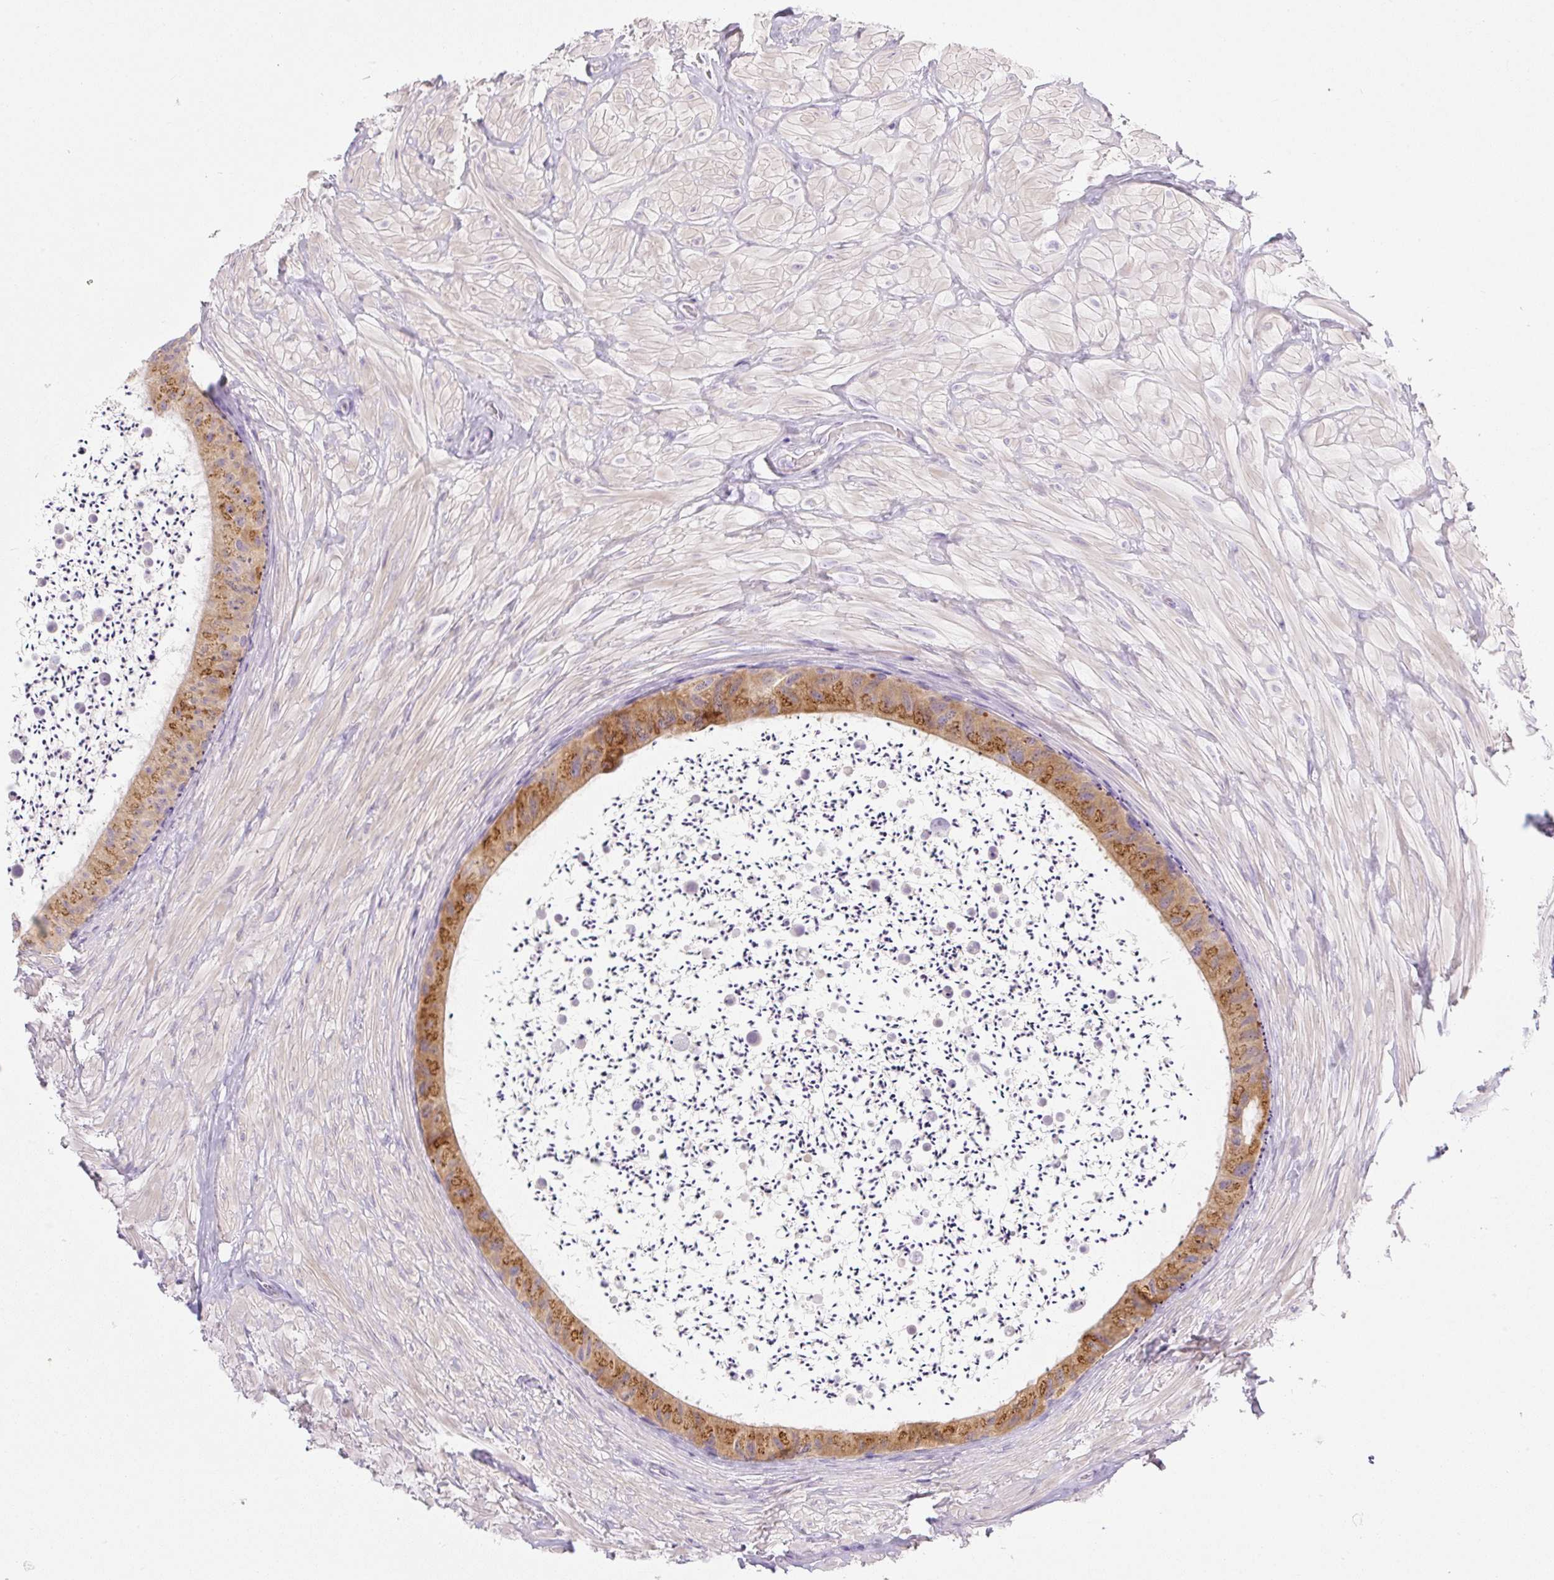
{"staining": {"intensity": "moderate", "quantity": ">75%", "location": "cytoplasmic/membranous"}, "tissue": "epididymis", "cell_type": "Glandular cells", "image_type": "normal", "snomed": [{"axis": "morphology", "description": "Normal tissue, NOS"}, {"axis": "topography", "description": "Epididymis"}, {"axis": "topography", "description": "Peripheral nerve tissue"}], "caption": "Moderate cytoplasmic/membranous positivity is seen in approximately >75% of glandular cells in normal epididymis.", "gene": "MIA2", "patient": {"sex": "male", "age": 32}}